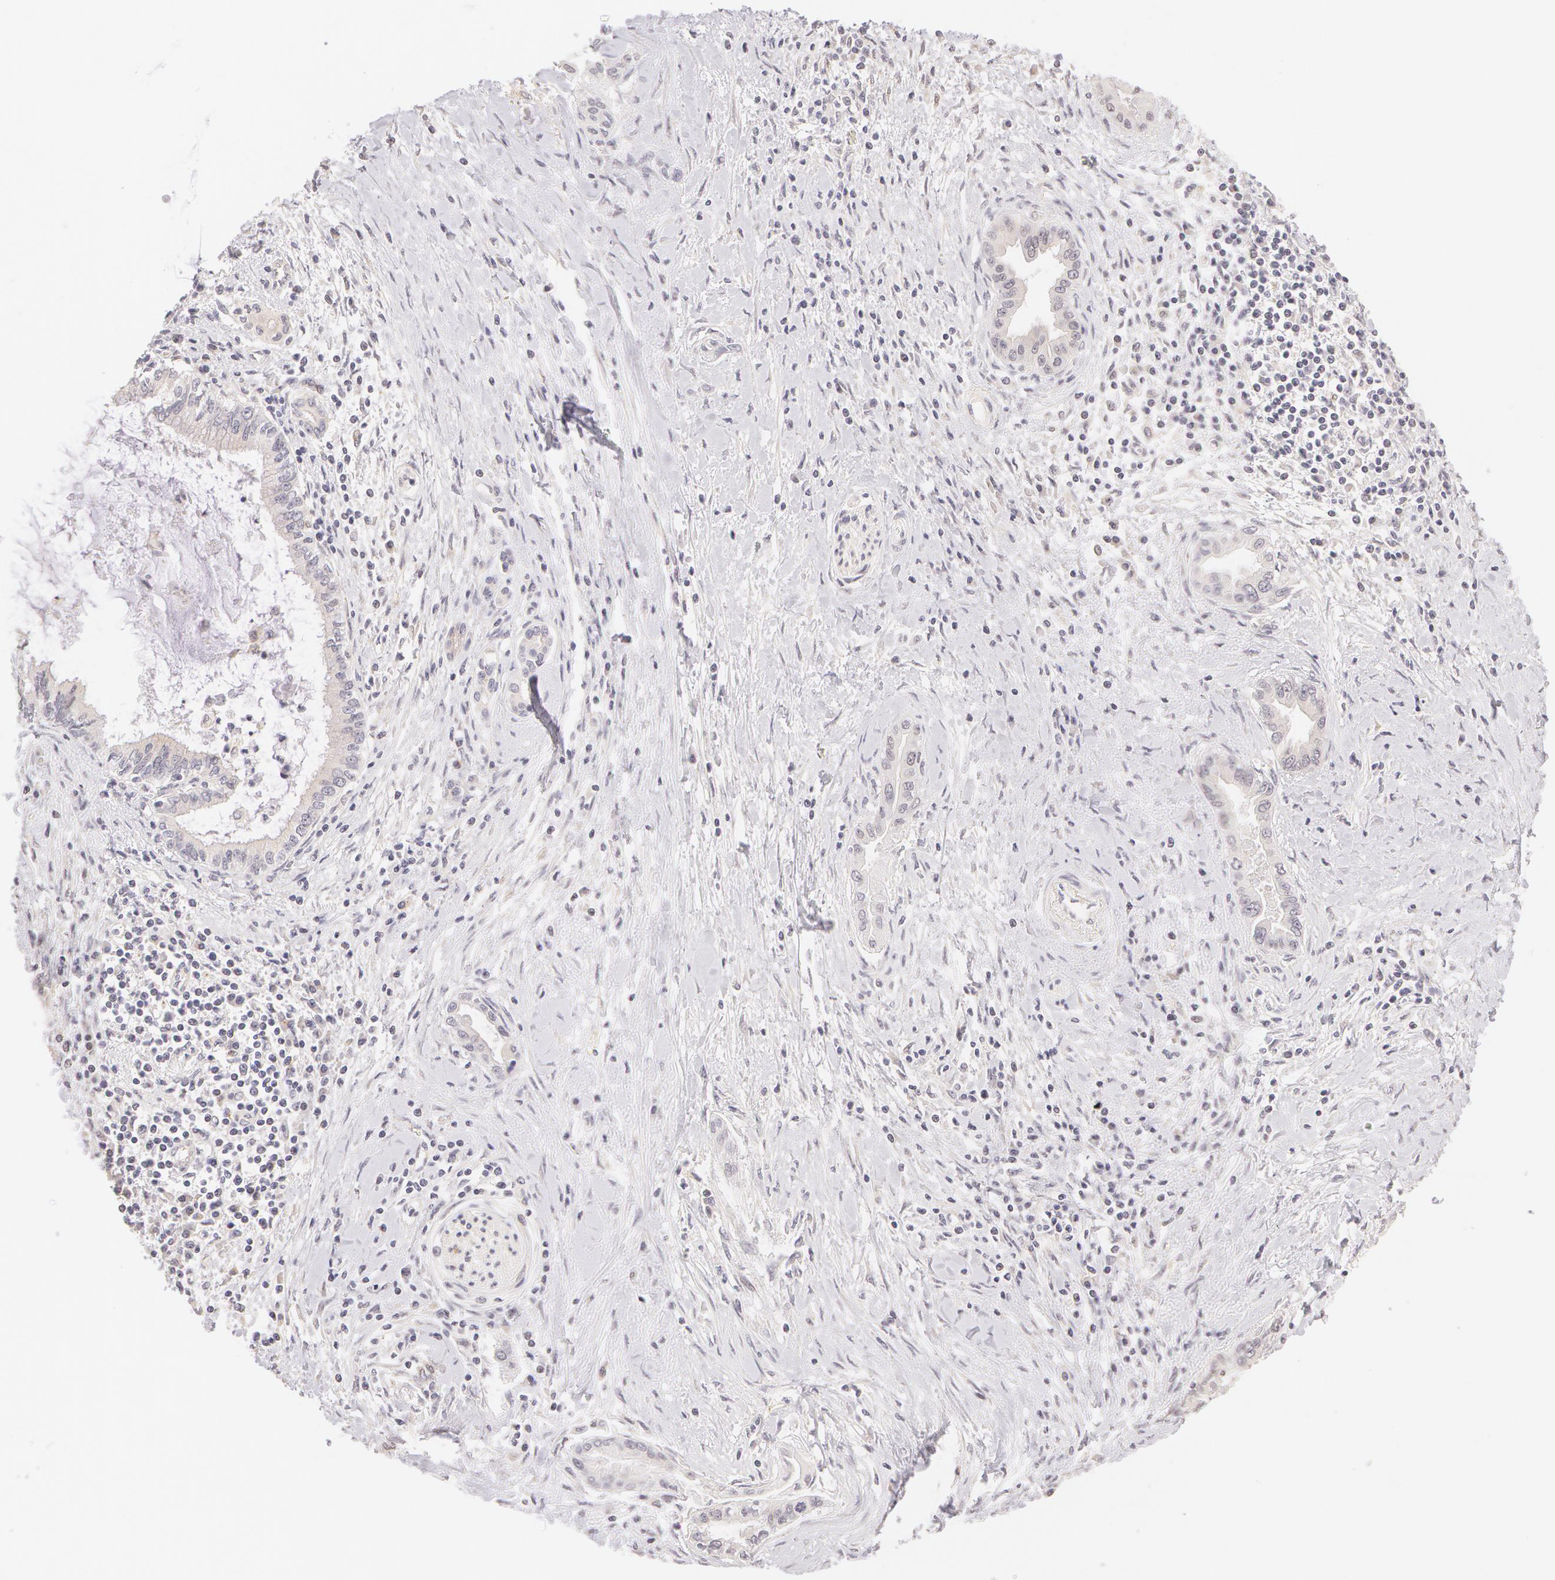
{"staining": {"intensity": "negative", "quantity": "none", "location": "none"}, "tissue": "pancreatic cancer", "cell_type": "Tumor cells", "image_type": "cancer", "snomed": [{"axis": "morphology", "description": "Adenocarcinoma, NOS"}, {"axis": "topography", "description": "Pancreas"}], "caption": "Immunohistochemistry image of neoplastic tissue: human pancreatic cancer stained with DAB demonstrates no significant protein staining in tumor cells. The staining was performed using DAB (3,3'-diaminobenzidine) to visualize the protein expression in brown, while the nuclei were stained in blue with hematoxylin (Magnification: 20x).", "gene": "ZNF597", "patient": {"sex": "female", "age": 64}}